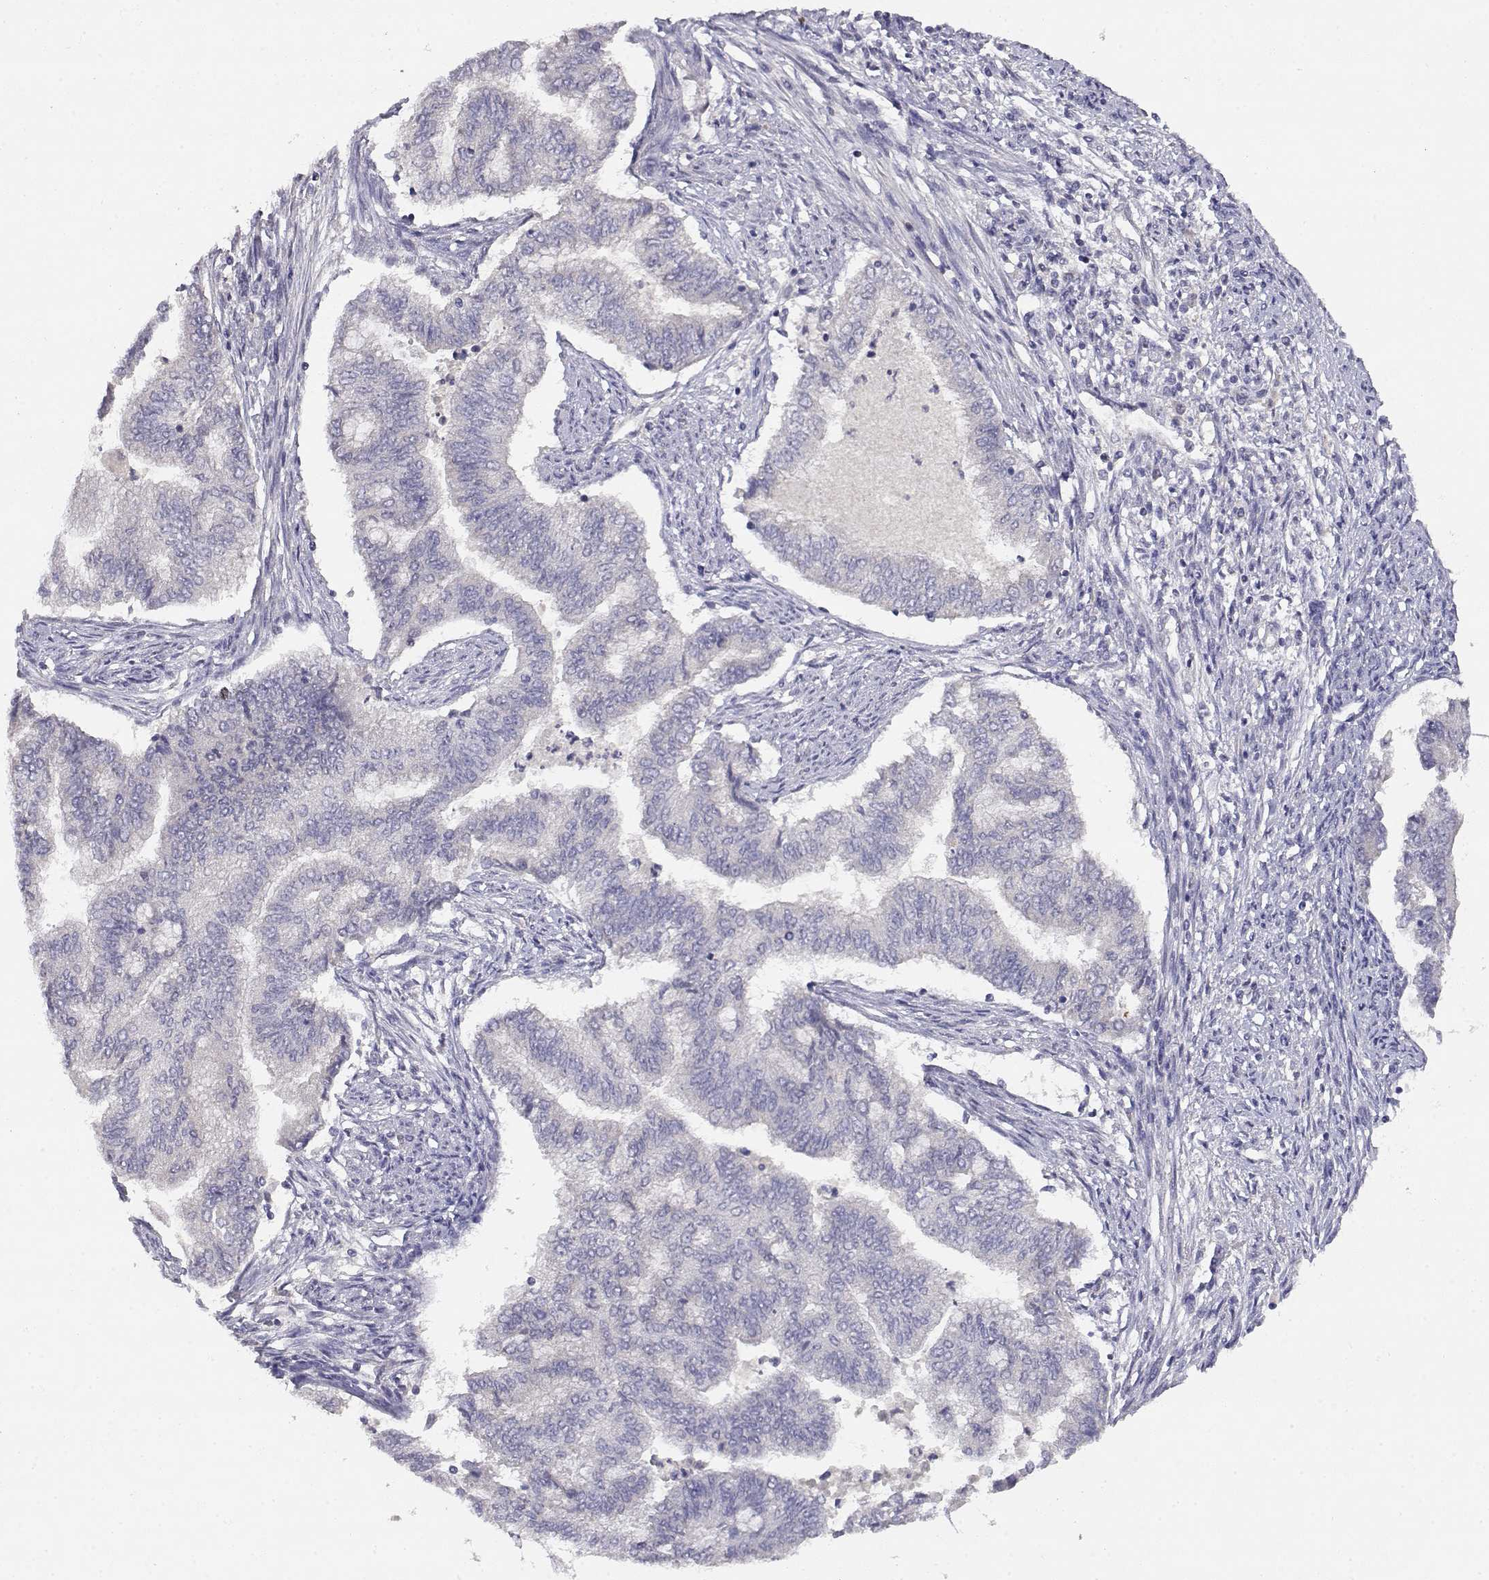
{"staining": {"intensity": "negative", "quantity": "none", "location": "none"}, "tissue": "endometrial cancer", "cell_type": "Tumor cells", "image_type": "cancer", "snomed": [{"axis": "morphology", "description": "Adenocarcinoma, NOS"}, {"axis": "topography", "description": "Endometrium"}], "caption": "There is no significant staining in tumor cells of endometrial adenocarcinoma. (DAB (3,3'-diaminobenzidine) immunohistochemistry (IHC), high magnification).", "gene": "ADA", "patient": {"sex": "female", "age": 65}}